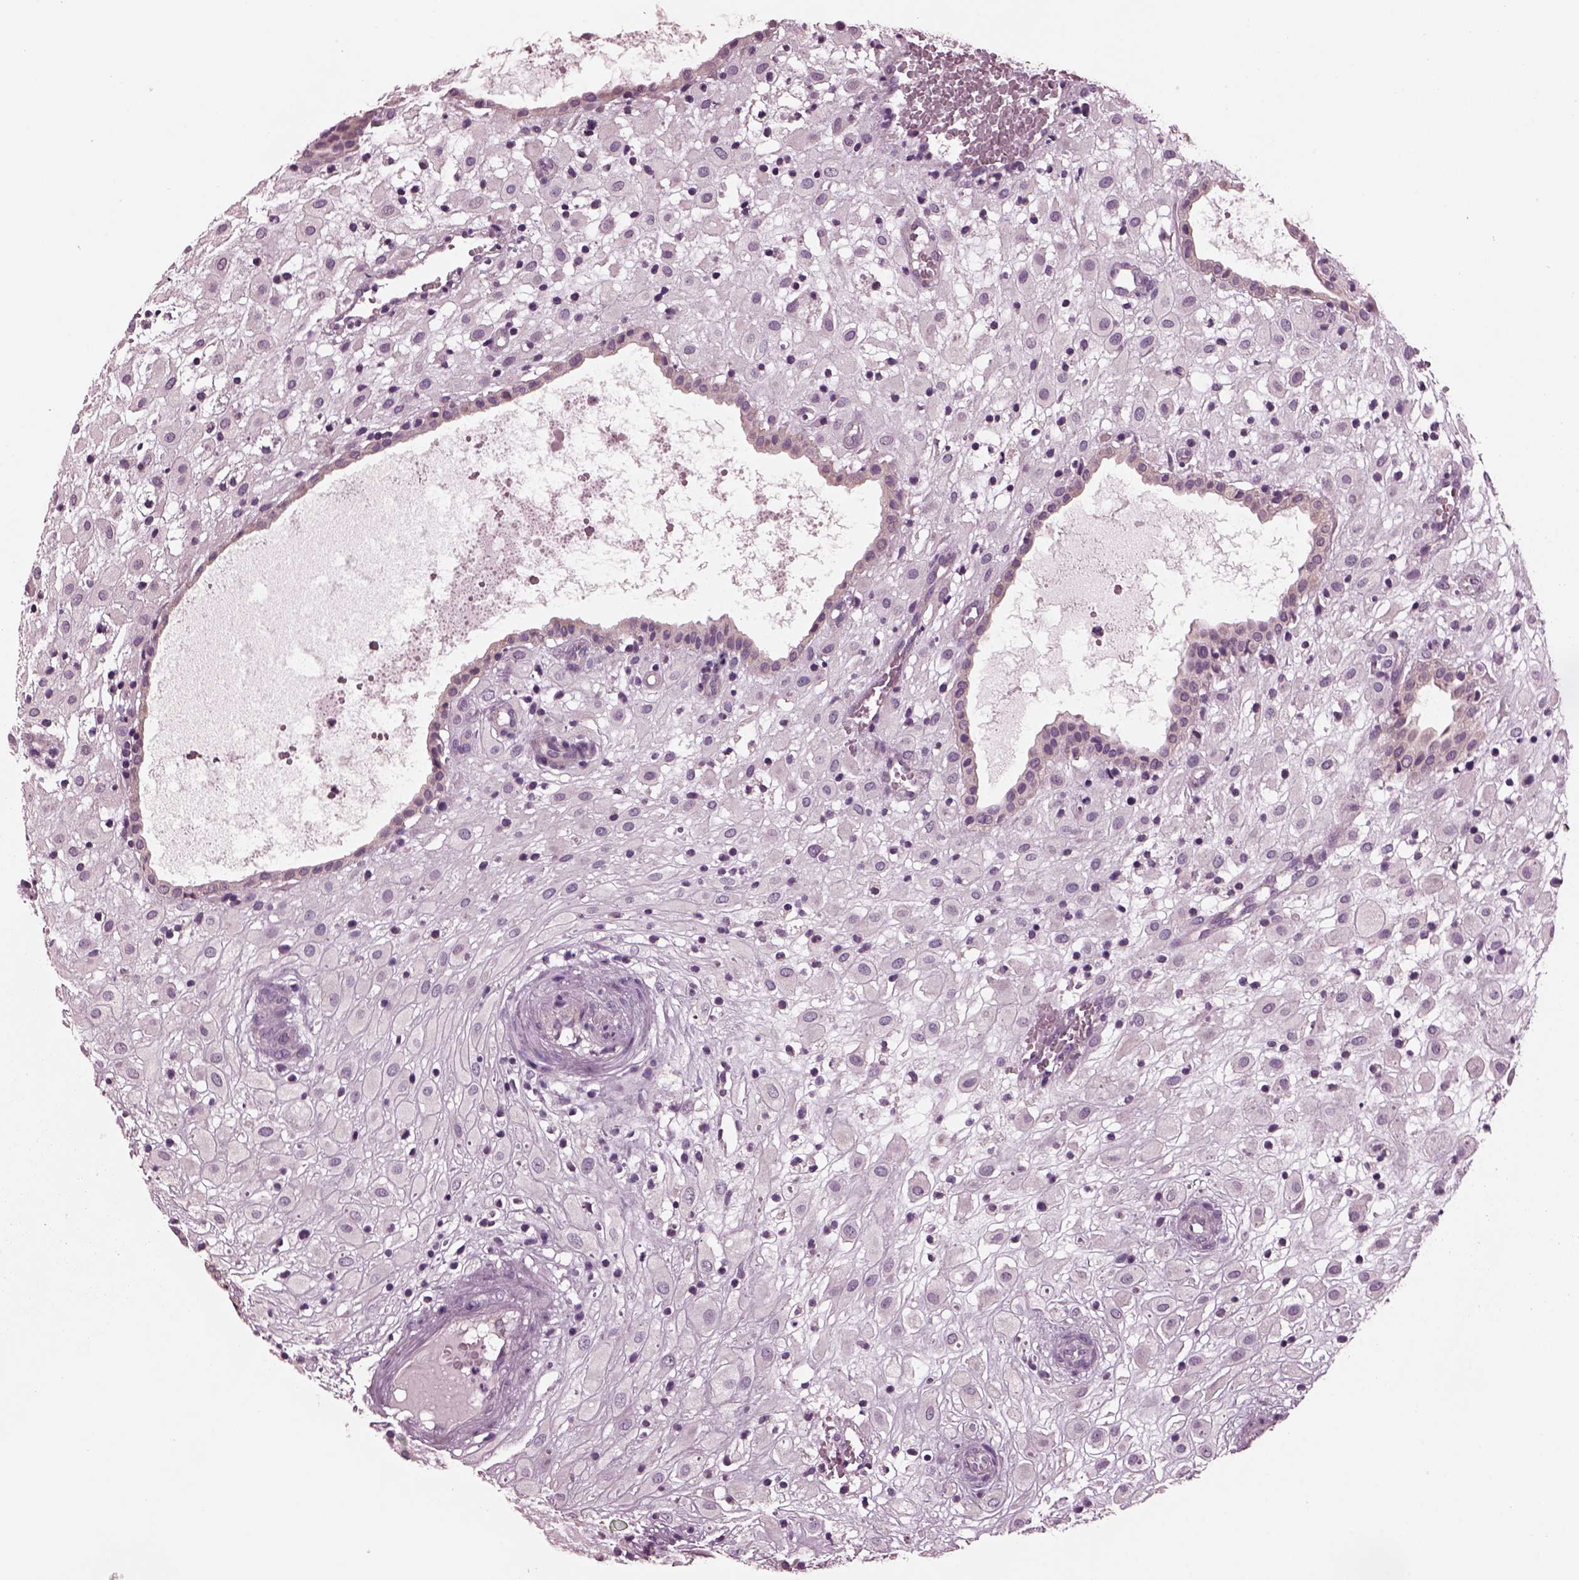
{"staining": {"intensity": "negative", "quantity": "none", "location": "none"}, "tissue": "placenta", "cell_type": "Decidual cells", "image_type": "normal", "snomed": [{"axis": "morphology", "description": "Normal tissue, NOS"}, {"axis": "topography", "description": "Placenta"}], "caption": "Protein analysis of unremarkable placenta exhibits no significant positivity in decidual cells.", "gene": "AP4M1", "patient": {"sex": "female", "age": 24}}